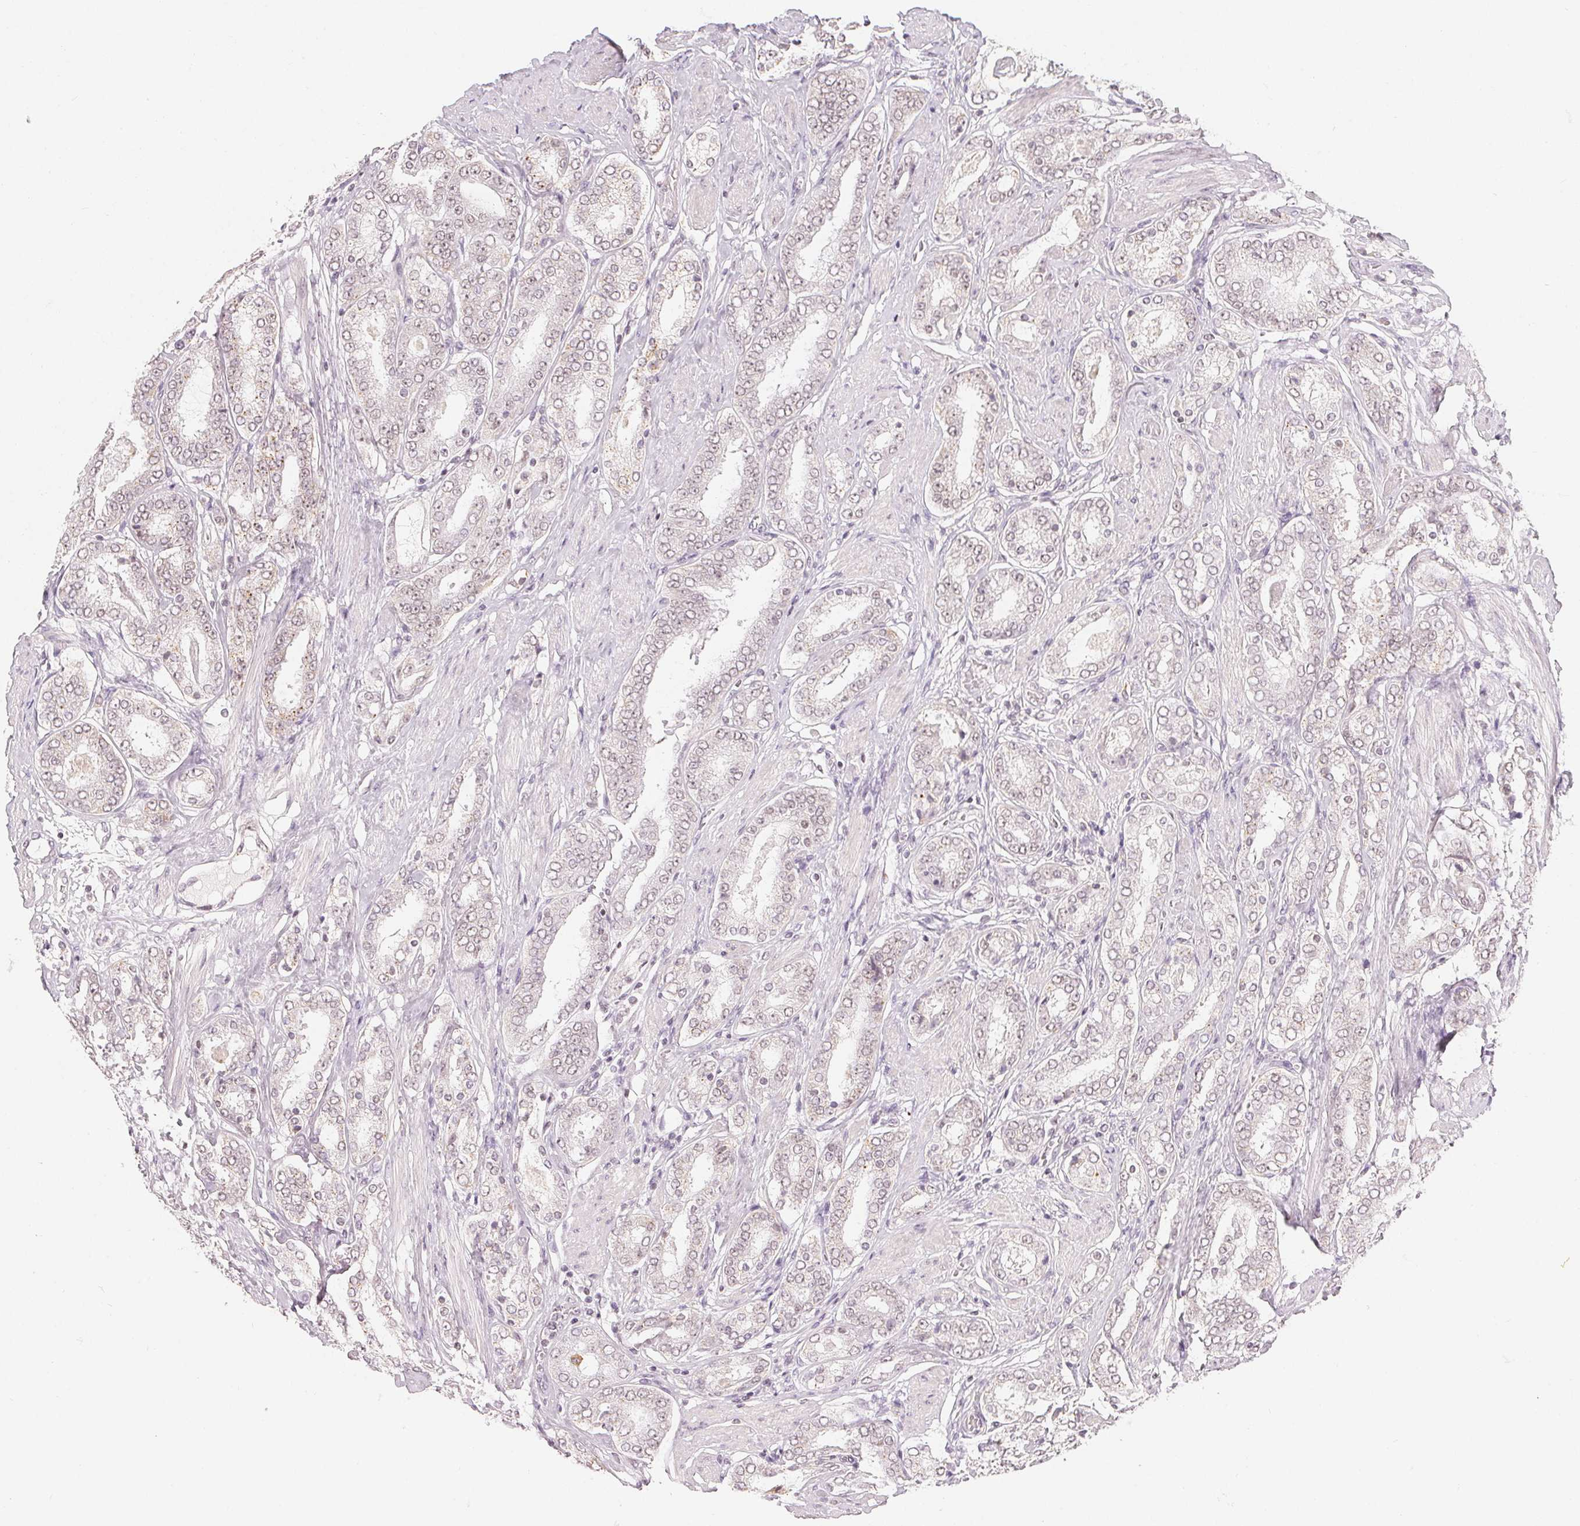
{"staining": {"intensity": "negative", "quantity": "none", "location": "none"}, "tissue": "prostate cancer", "cell_type": "Tumor cells", "image_type": "cancer", "snomed": [{"axis": "morphology", "description": "Adenocarcinoma, High grade"}, {"axis": "topography", "description": "Prostate"}], "caption": "Tumor cells show no significant protein expression in adenocarcinoma (high-grade) (prostate).", "gene": "NXF3", "patient": {"sex": "male", "age": 63}}